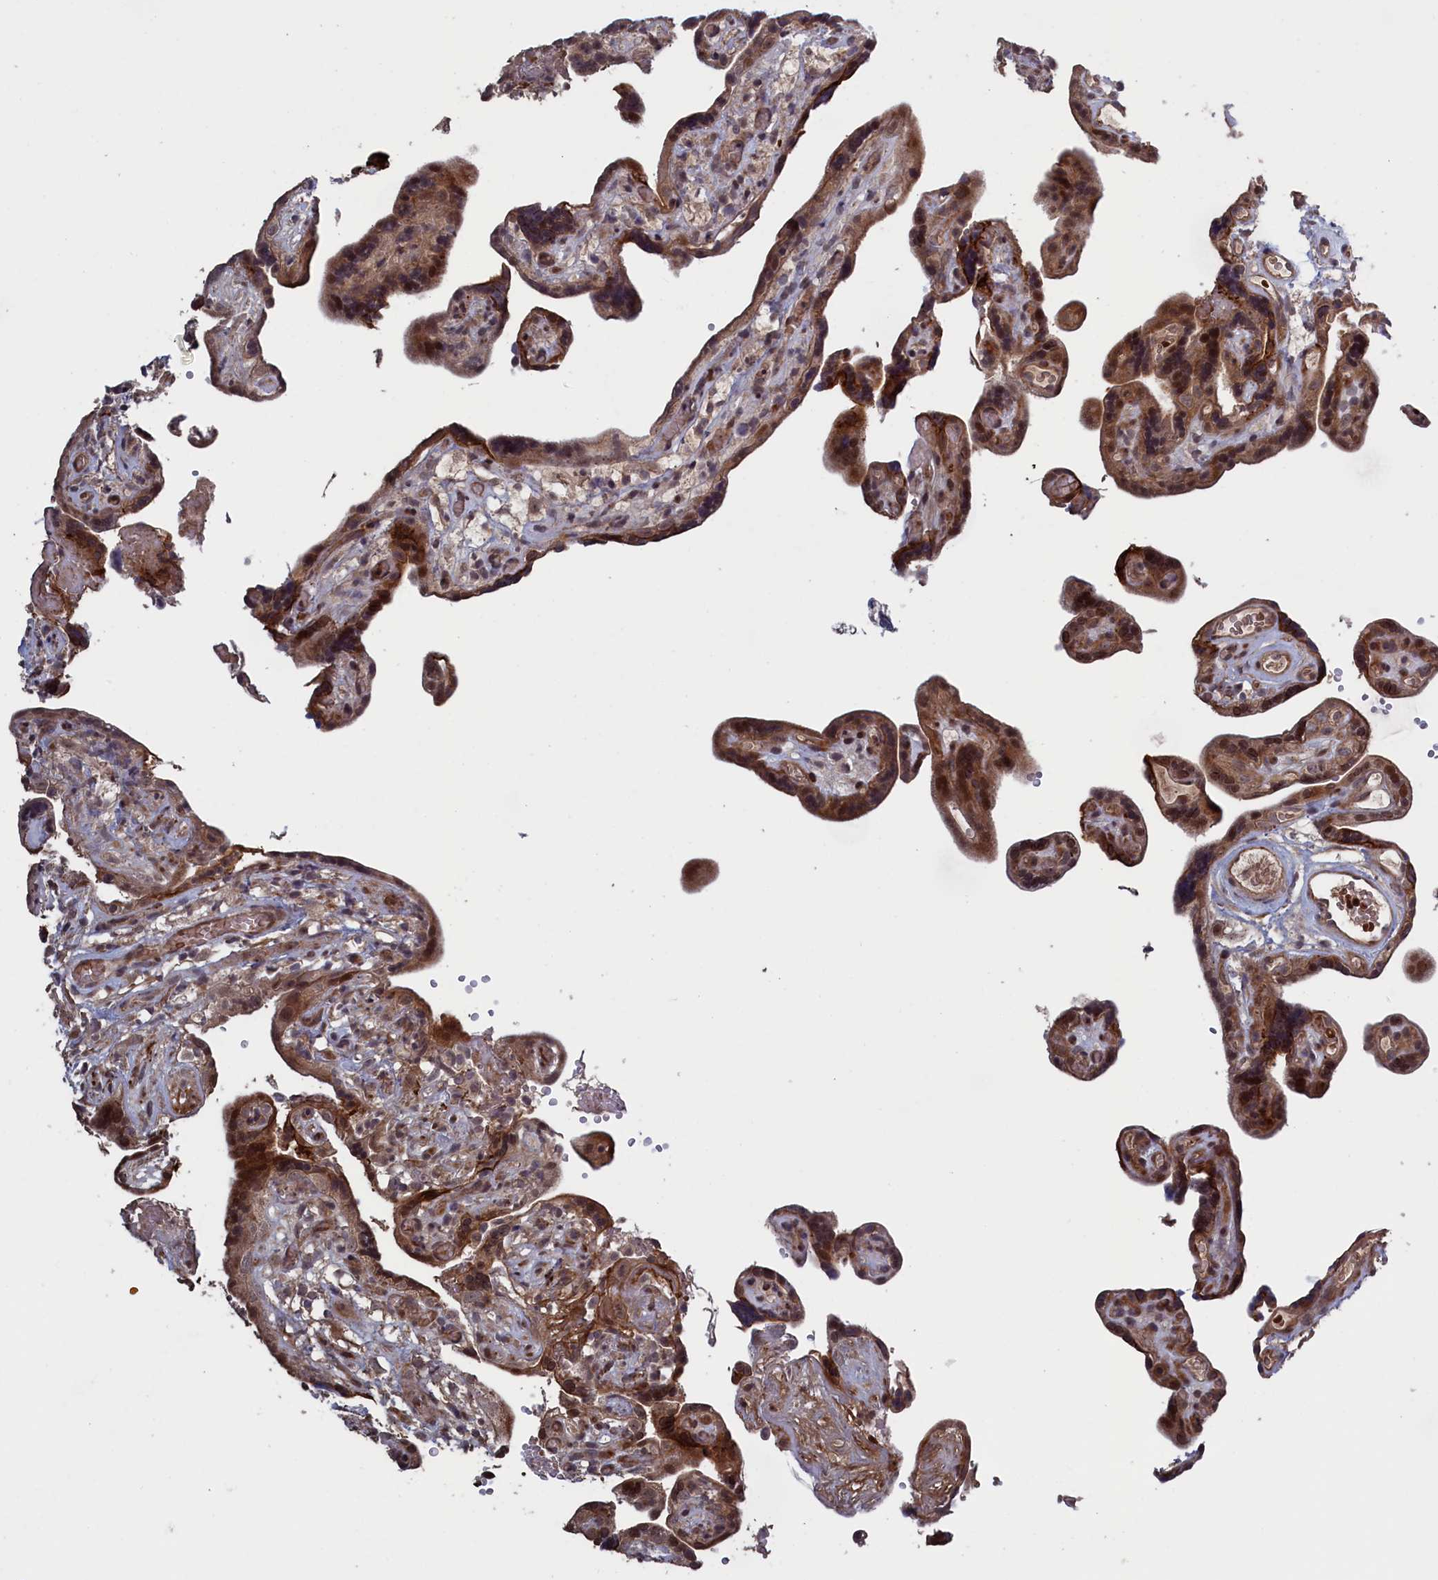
{"staining": {"intensity": "strong", "quantity": ">75%", "location": "cytoplasmic/membranous,nuclear"}, "tissue": "placenta", "cell_type": "Decidual cells", "image_type": "normal", "snomed": [{"axis": "morphology", "description": "Normal tissue, NOS"}, {"axis": "topography", "description": "Placenta"}], "caption": "Protein expression analysis of benign human placenta reveals strong cytoplasmic/membranous,nuclear expression in about >75% of decidual cells. (Stains: DAB (3,3'-diaminobenzidine) in brown, nuclei in blue, Microscopy: brightfield microscopy at high magnification).", "gene": "LSG1", "patient": {"sex": "female", "age": 30}}